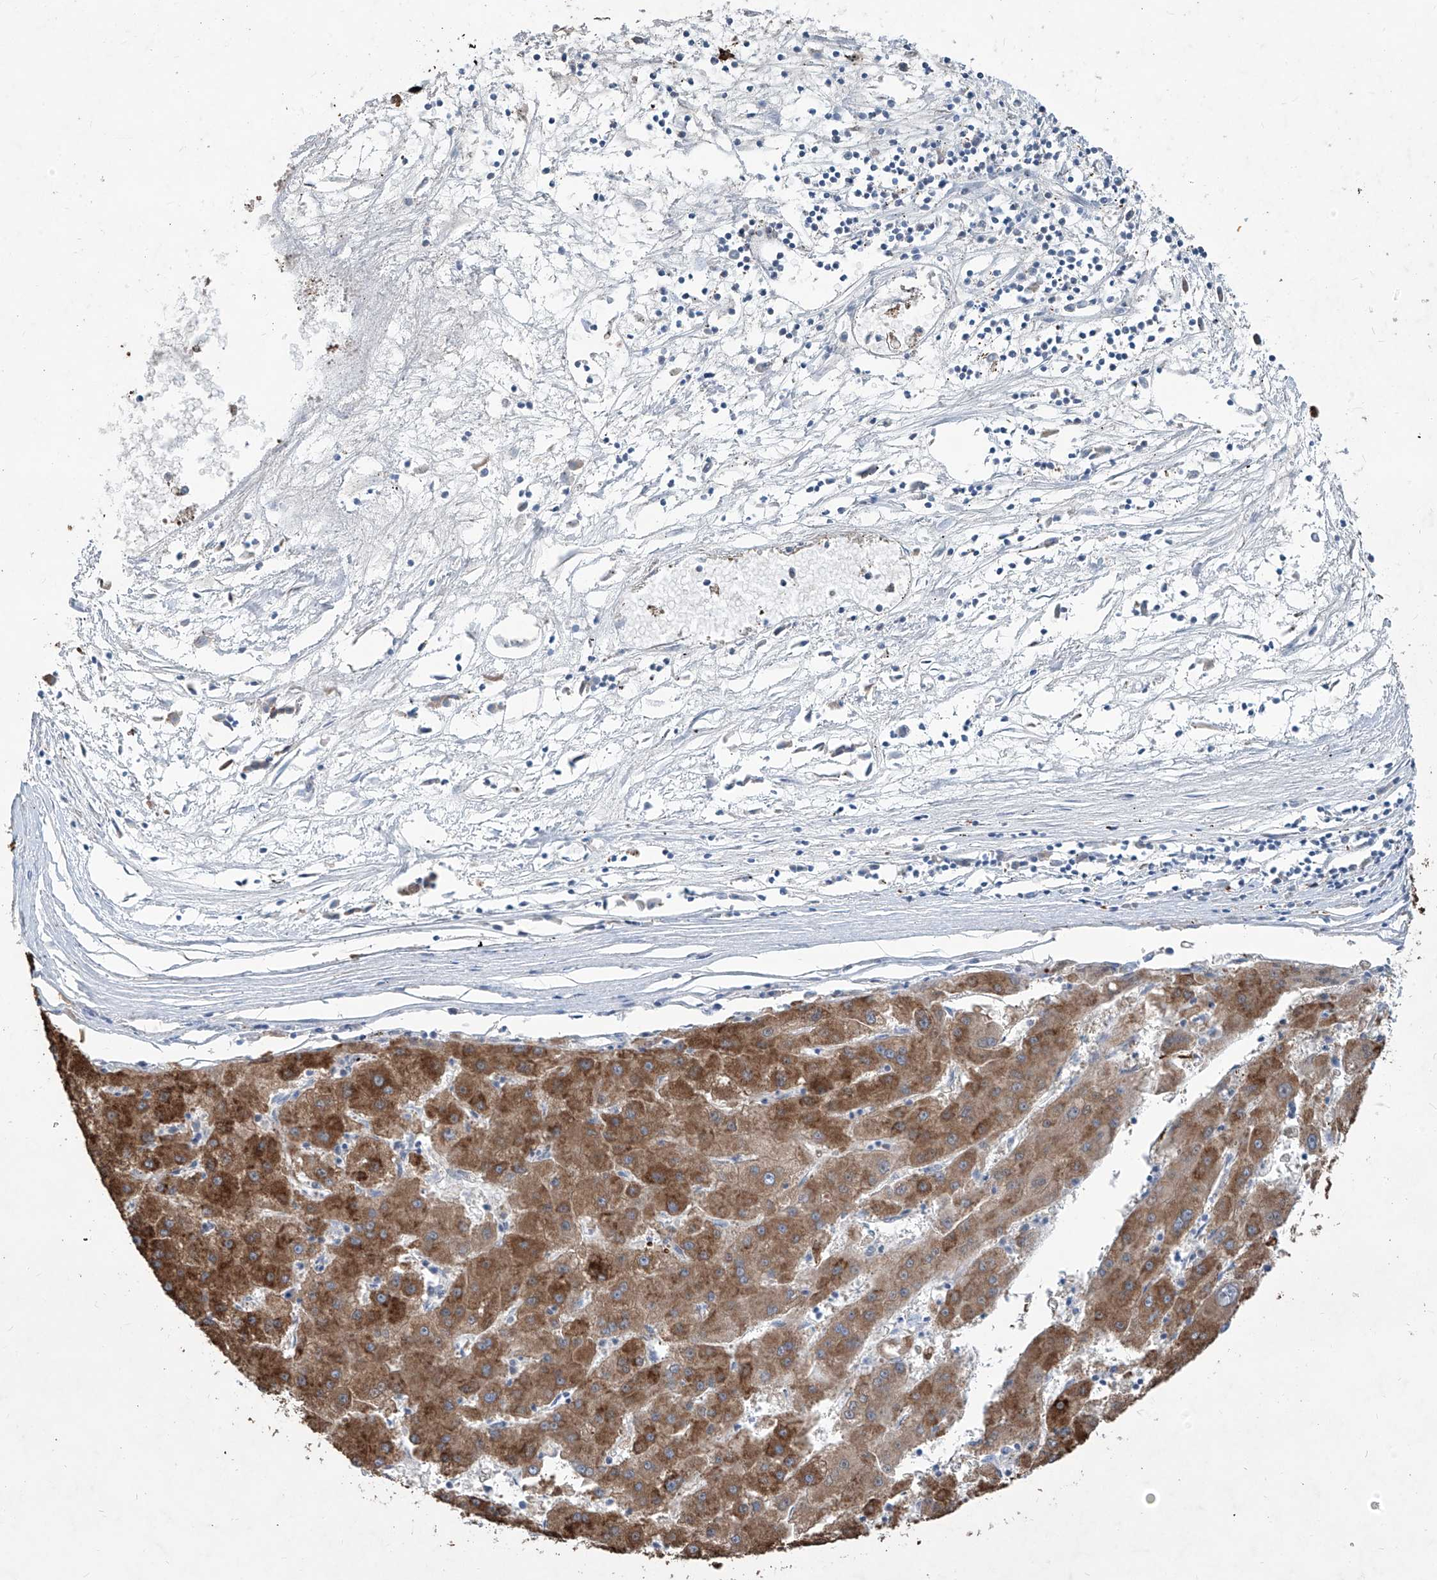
{"staining": {"intensity": "moderate", "quantity": ">75%", "location": "cytoplasmic/membranous"}, "tissue": "liver cancer", "cell_type": "Tumor cells", "image_type": "cancer", "snomed": [{"axis": "morphology", "description": "Carcinoma, Hepatocellular, NOS"}, {"axis": "topography", "description": "Liver"}], "caption": "Immunohistochemistry (IHC) image of neoplastic tissue: liver hepatocellular carcinoma stained using immunohistochemistry (IHC) reveals medium levels of moderate protein expression localized specifically in the cytoplasmic/membranous of tumor cells, appearing as a cytoplasmic/membranous brown color.", "gene": "ZBTB48", "patient": {"sex": "male", "age": 72}}